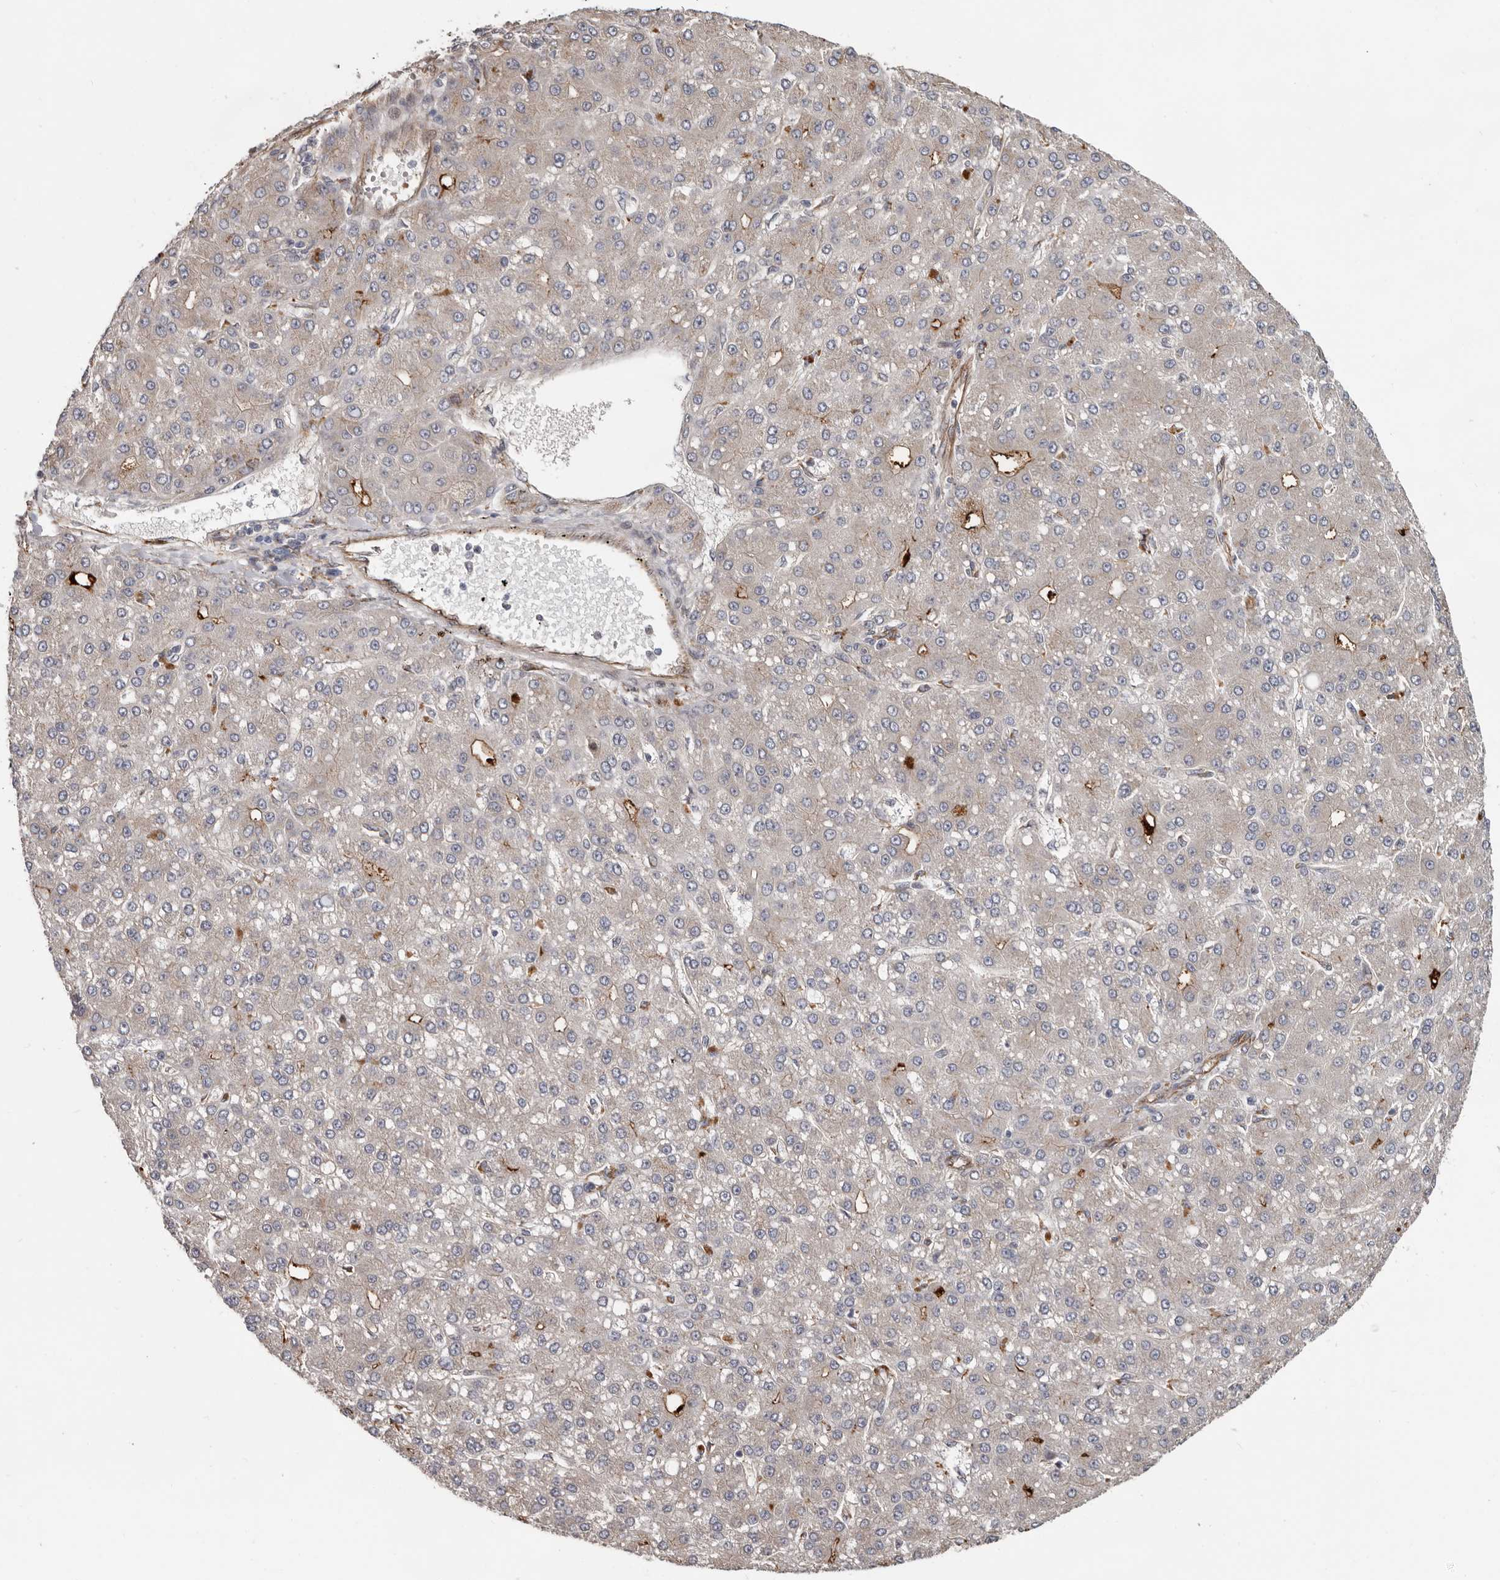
{"staining": {"intensity": "moderate", "quantity": "<25%", "location": "cytoplasmic/membranous"}, "tissue": "liver cancer", "cell_type": "Tumor cells", "image_type": "cancer", "snomed": [{"axis": "morphology", "description": "Carcinoma, Hepatocellular, NOS"}, {"axis": "topography", "description": "Liver"}], "caption": "This image exhibits hepatocellular carcinoma (liver) stained with immunohistochemistry (IHC) to label a protein in brown. The cytoplasmic/membranous of tumor cells show moderate positivity for the protein. Nuclei are counter-stained blue.", "gene": "MTF1", "patient": {"sex": "male", "age": 67}}